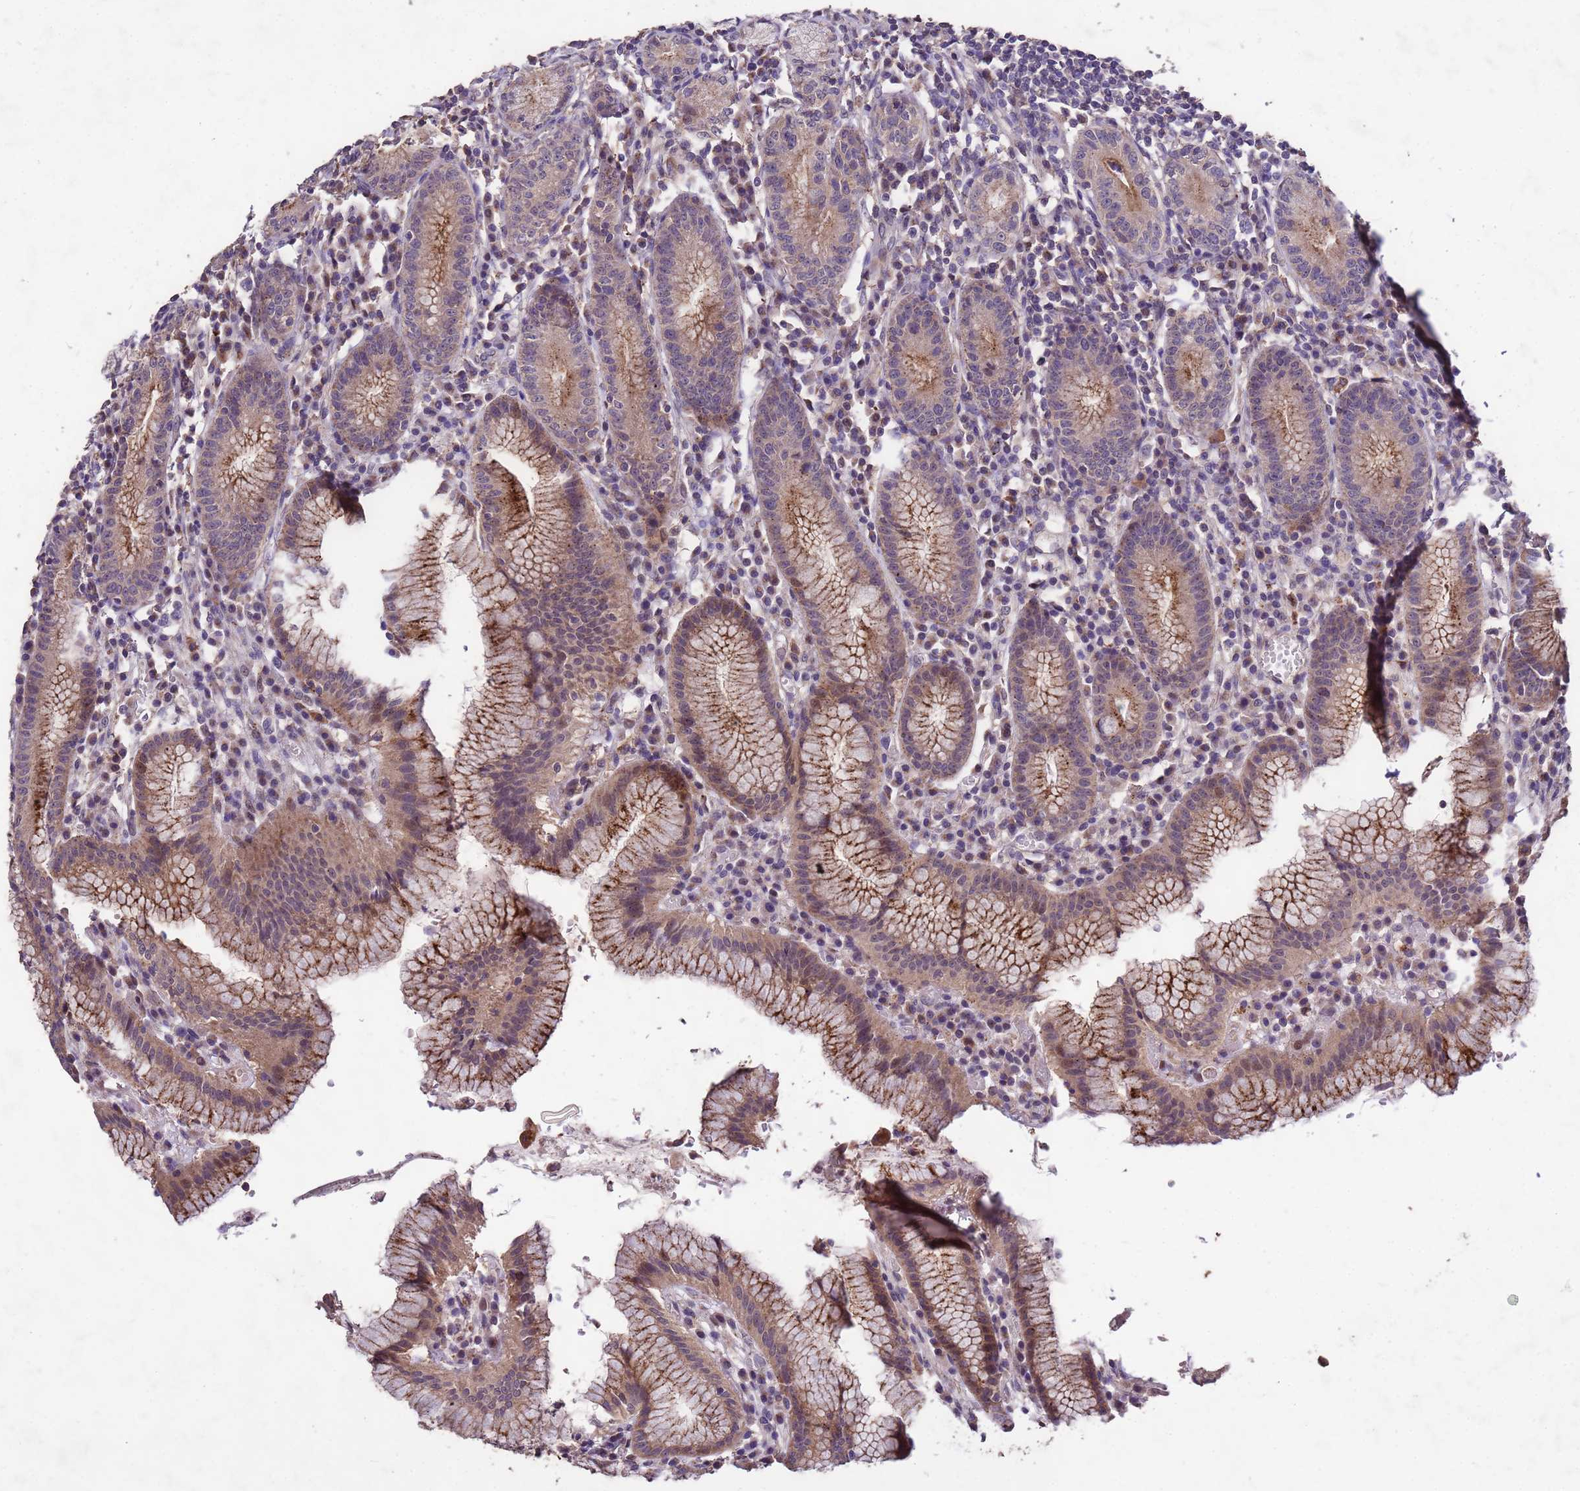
{"staining": {"intensity": "moderate", "quantity": ">75%", "location": "cytoplasmic/membranous"}, "tissue": "stomach", "cell_type": "Glandular cells", "image_type": "normal", "snomed": [{"axis": "morphology", "description": "Normal tissue, NOS"}, {"axis": "topography", "description": "Stomach"}], "caption": "Approximately >75% of glandular cells in benign human stomach reveal moderate cytoplasmic/membranous protein expression as visualized by brown immunohistochemical staining.", "gene": "TOR4A", "patient": {"sex": "male", "age": 55}}